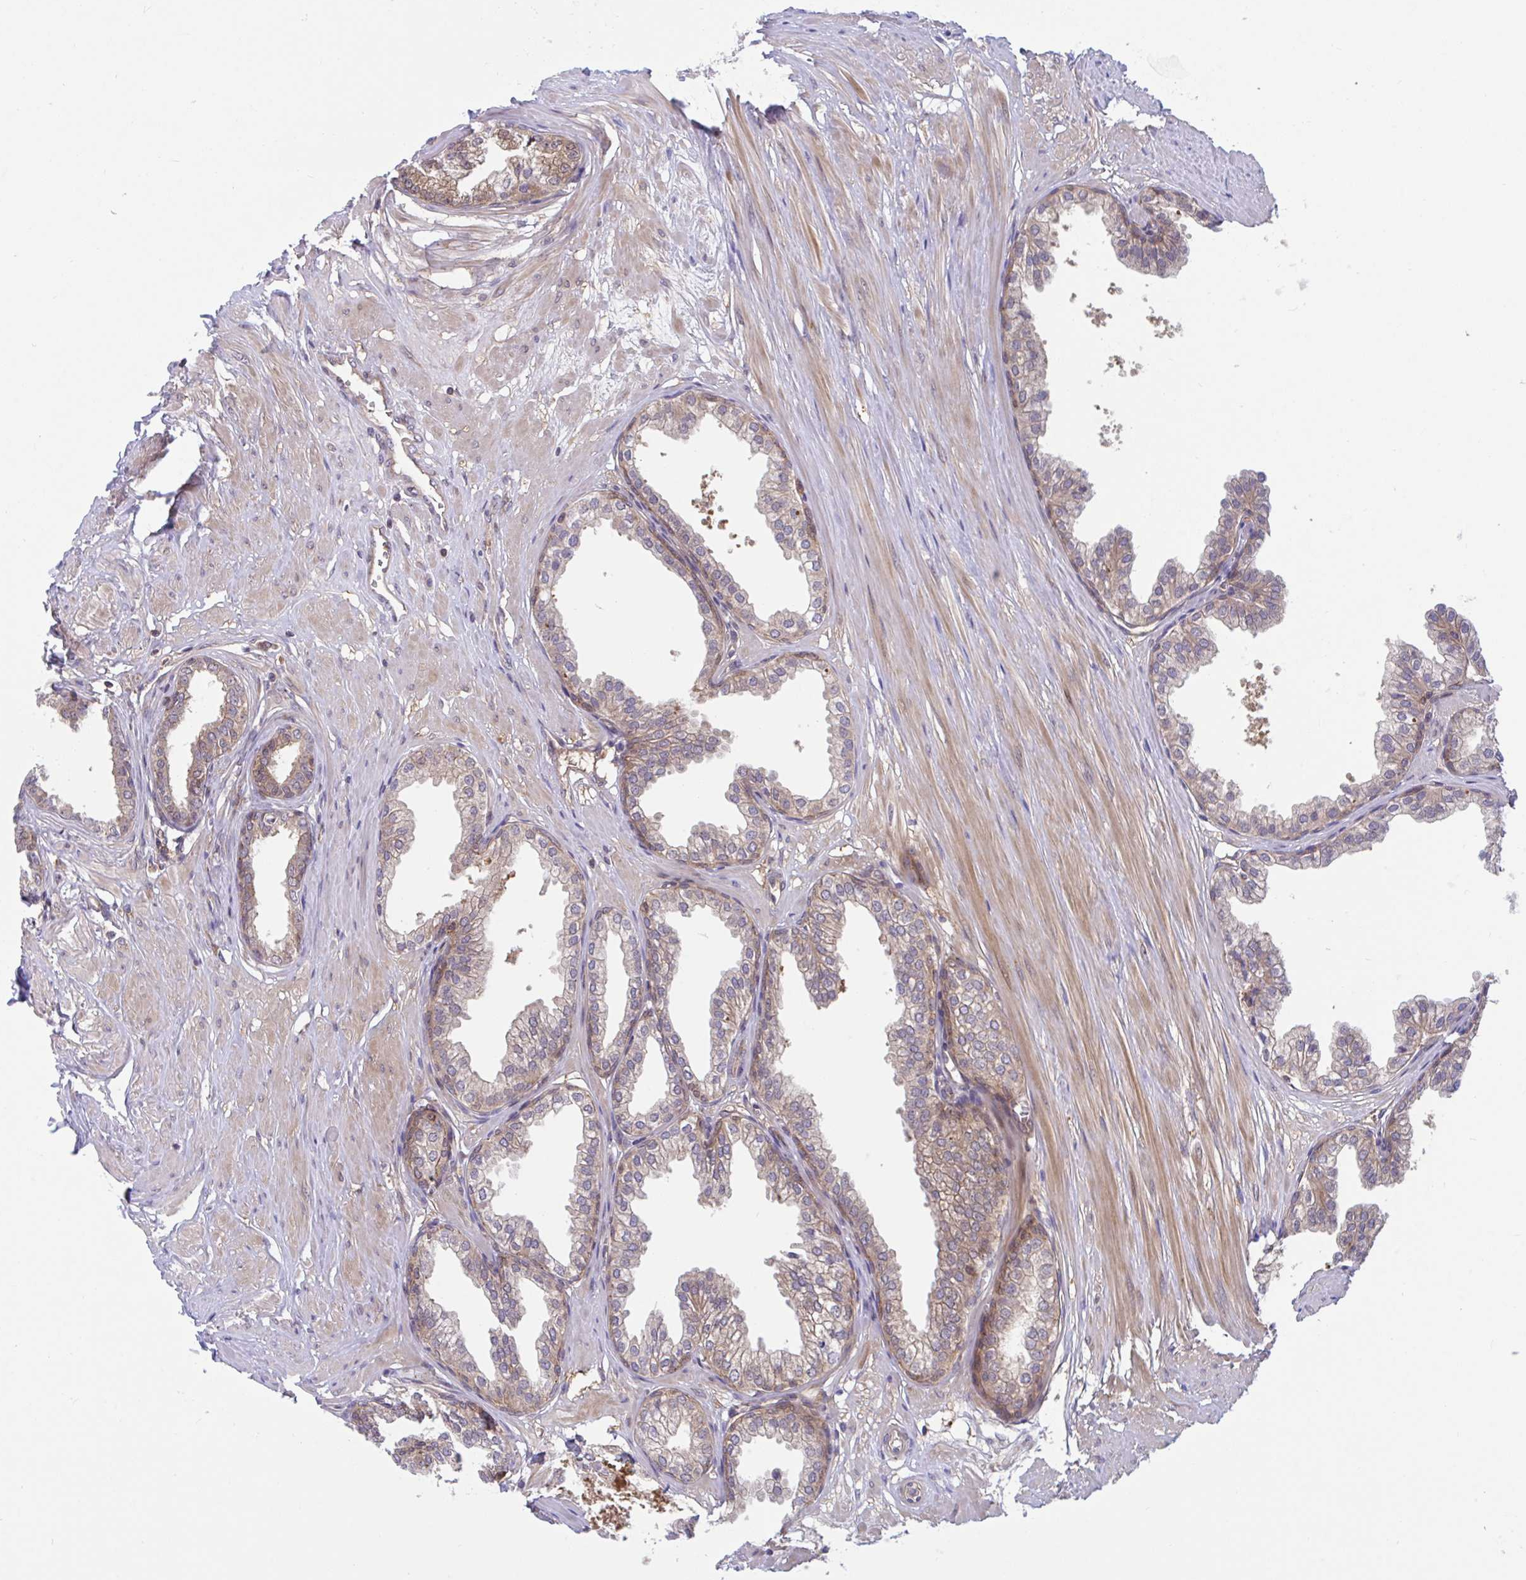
{"staining": {"intensity": "moderate", "quantity": "25%-75%", "location": "cytoplasmic/membranous"}, "tissue": "prostate", "cell_type": "Glandular cells", "image_type": "normal", "snomed": [{"axis": "morphology", "description": "Normal tissue, NOS"}, {"axis": "topography", "description": "Prostate"}, {"axis": "topography", "description": "Peripheral nerve tissue"}], "caption": "A medium amount of moderate cytoplasmic/membranous positivity is identified in about 25%-75% of glandular cells in normal prostate.", "gene": "LMNTD2", "patient": {"sex": "male", "age": 55}}